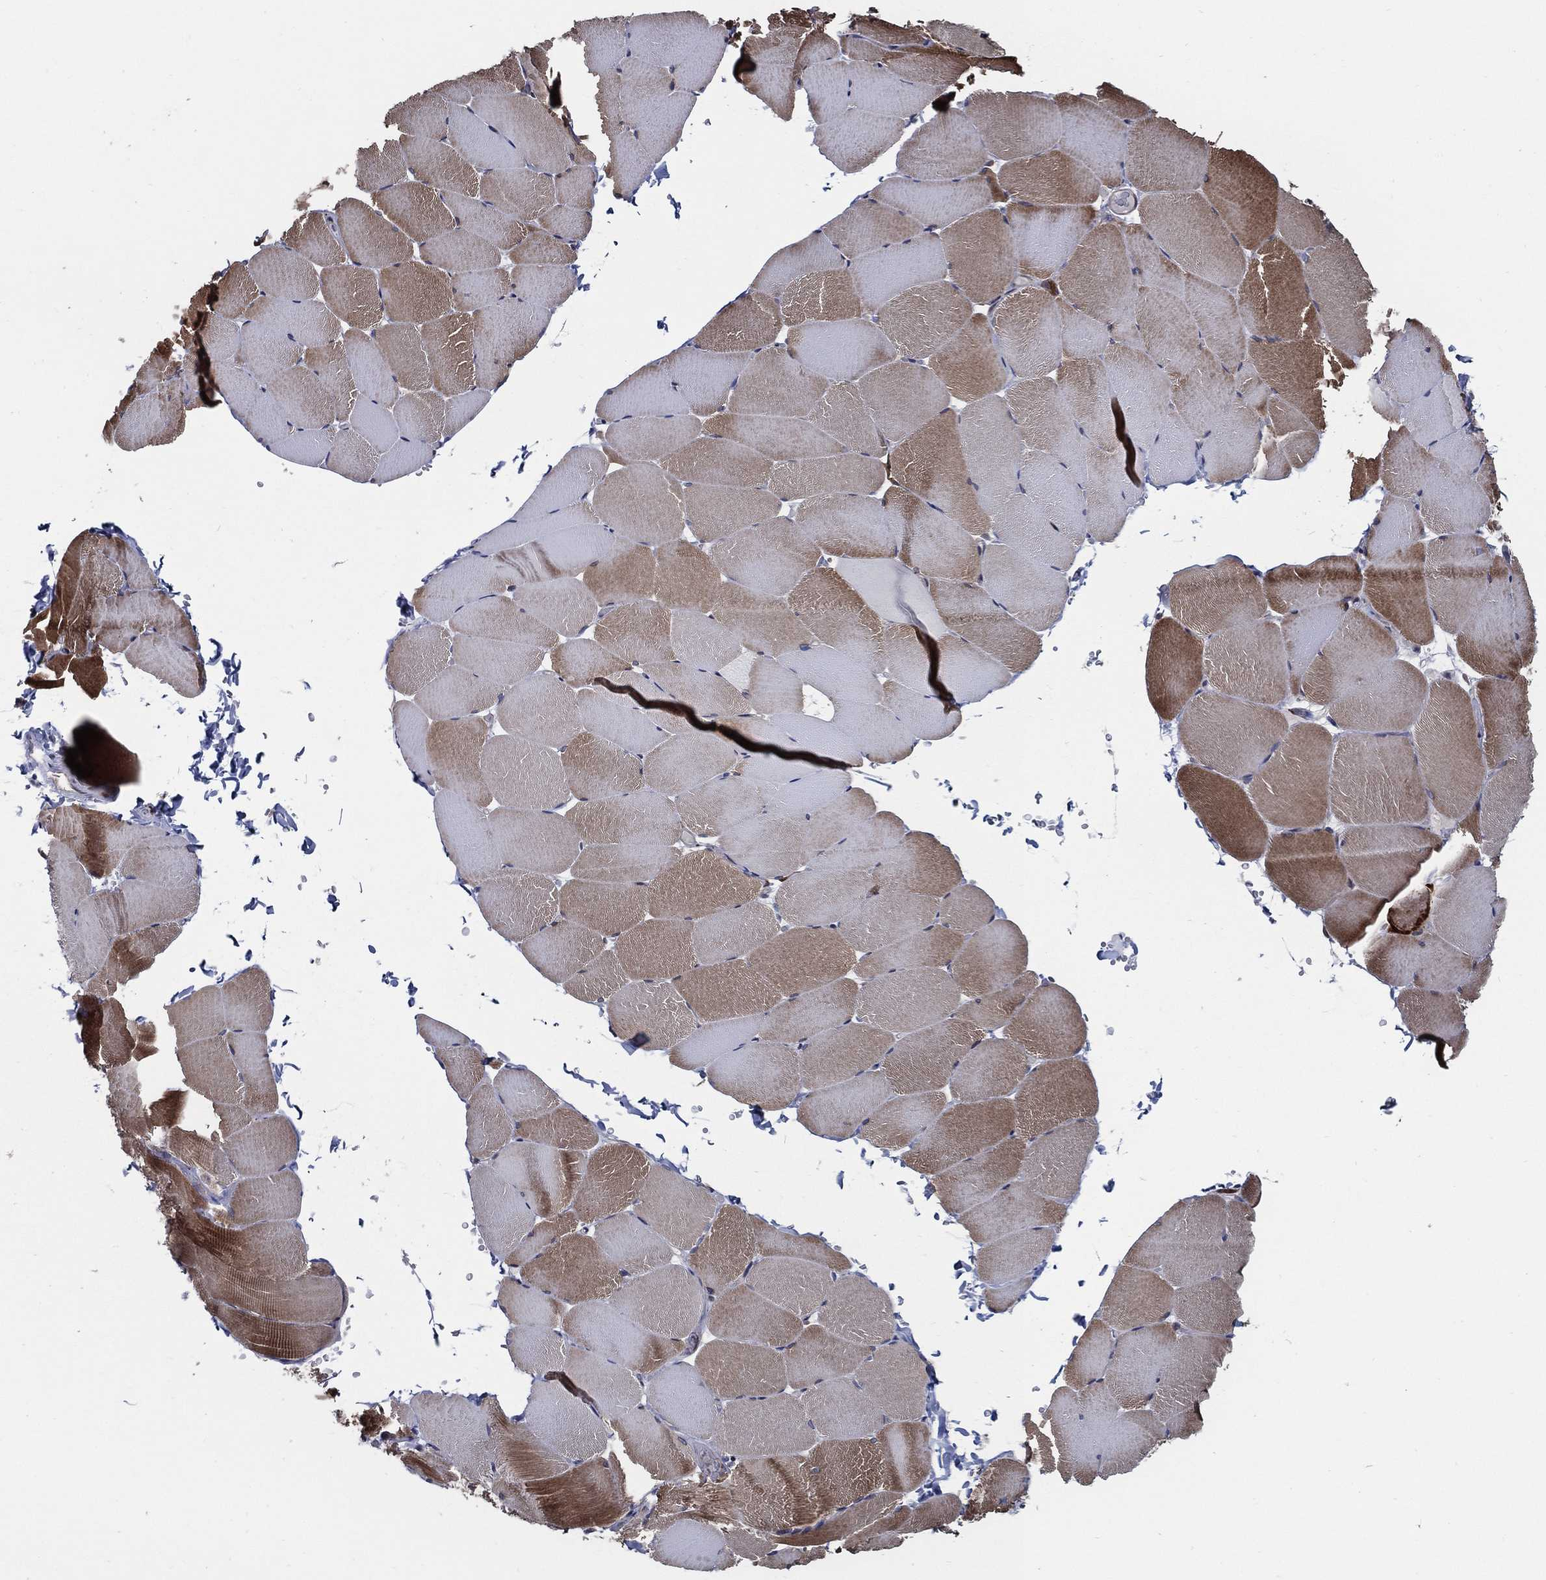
{"staining": {"intensity": "strong", "quantity": "25%-75%", "location": "cytoplasmic/membranous"}, "tissue": "skeletal muscle", "cell_type": "Myocytes", "image_type": "normal", "snomed": [{"axis": "morphology", "description": "Normal tissue, NOS"}, {"axis": "topography", "description": "Skeletal muscle"}], "caption": "IHC photomicrograph of unremarkable human skeletal muscle stained for a protein (brown), which exhibits high levels of strong cytoplasmic/membranous positivity in approximately 25%-75% of myocytes.", "gene": "ARHGAP11A", "patient": {"sex": "female", "age": 37}}